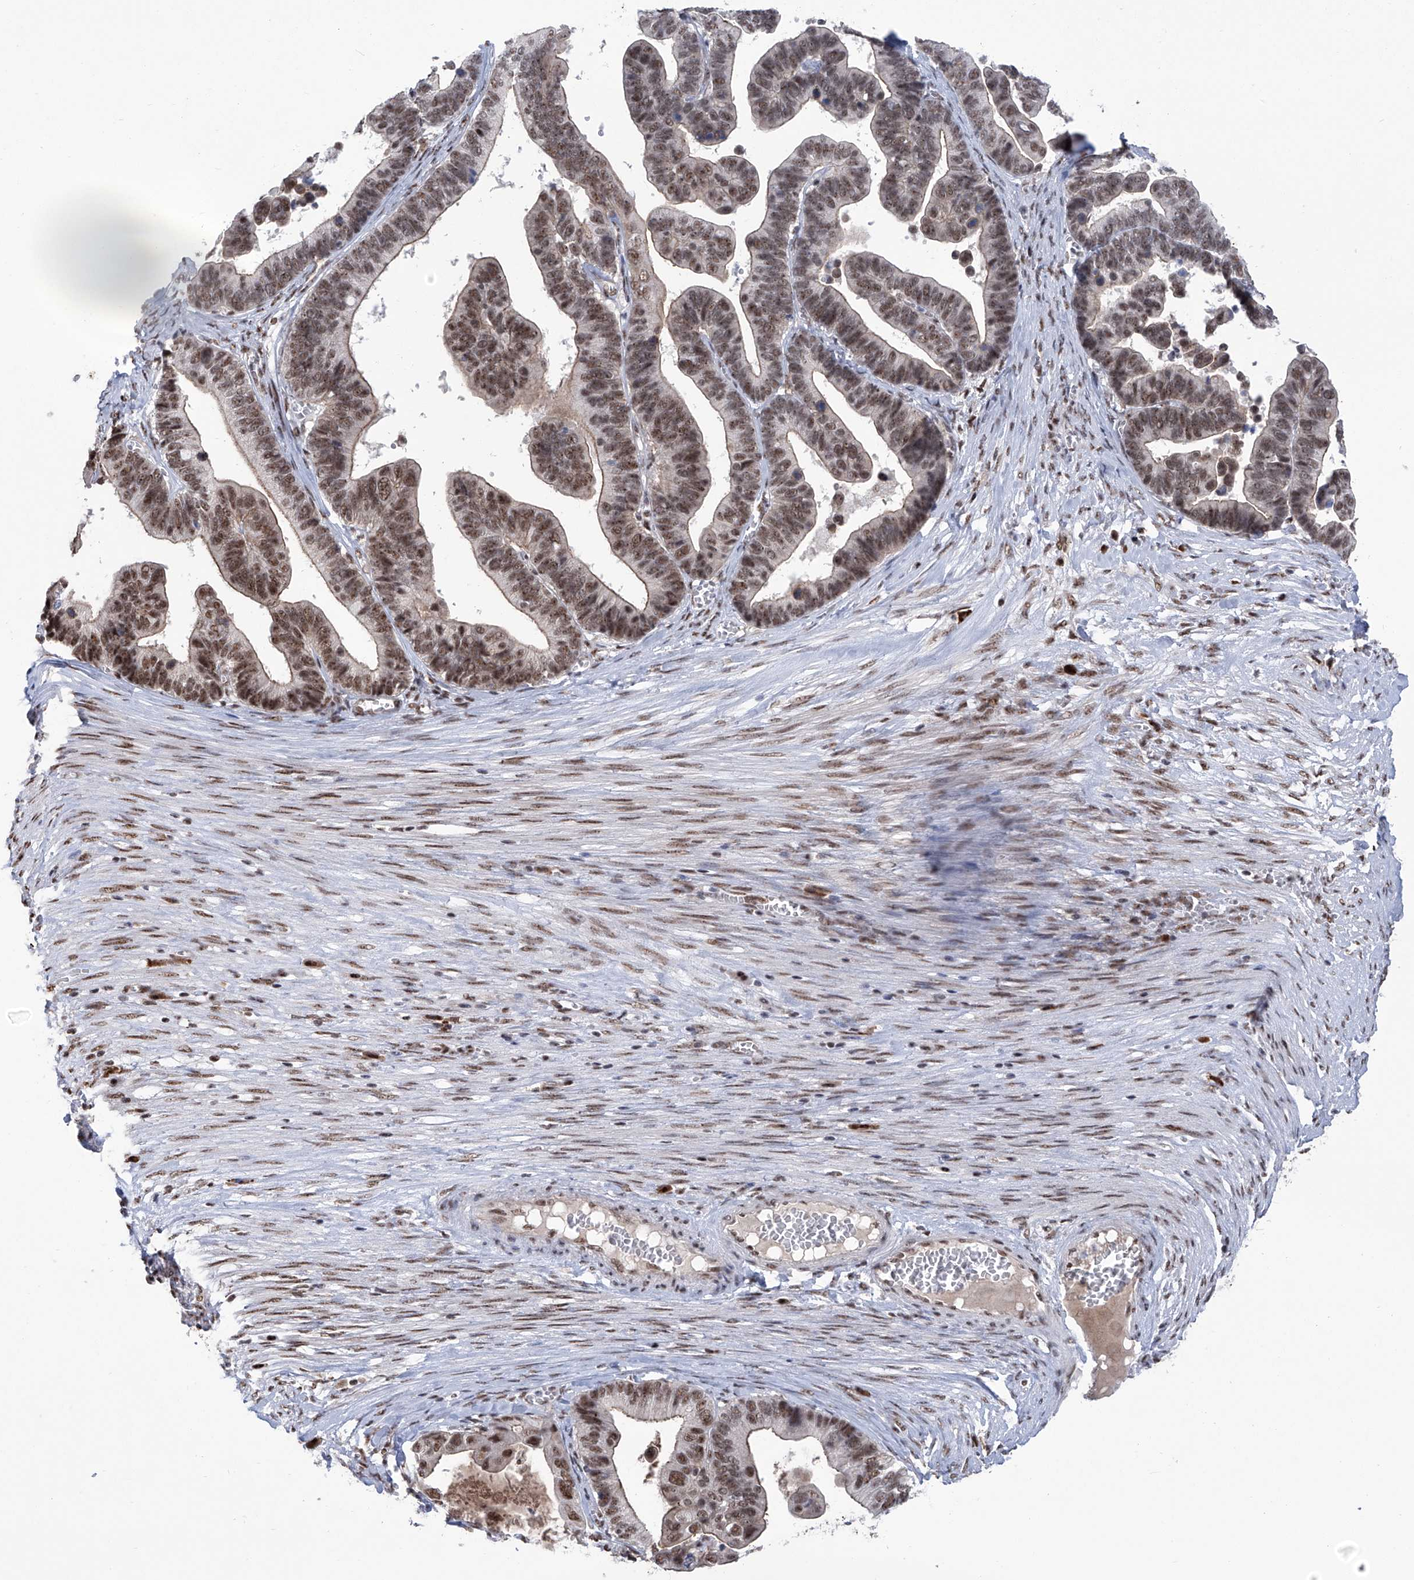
{"staining": {"intensity": "strong", "quantity": "25%-75%", "location": "nuclear"}, "tissue": "ovarian cancer", "cell_type": "Tumor cells", "image_type": "cancer", "snomed": [{"axis": "morphology", "description": "Cystadenocarcinoma, serous, NOS"}, {"axis": "topography", "description": "Ovary"}], "caption": "A histopathology image of human ovarian serous cystadenocarcinoma stained for a protein shows strong nuclear brown staining in tumor cells.", "gene": "FBXL4", "patient": {"sex": "female", "age": 56}}